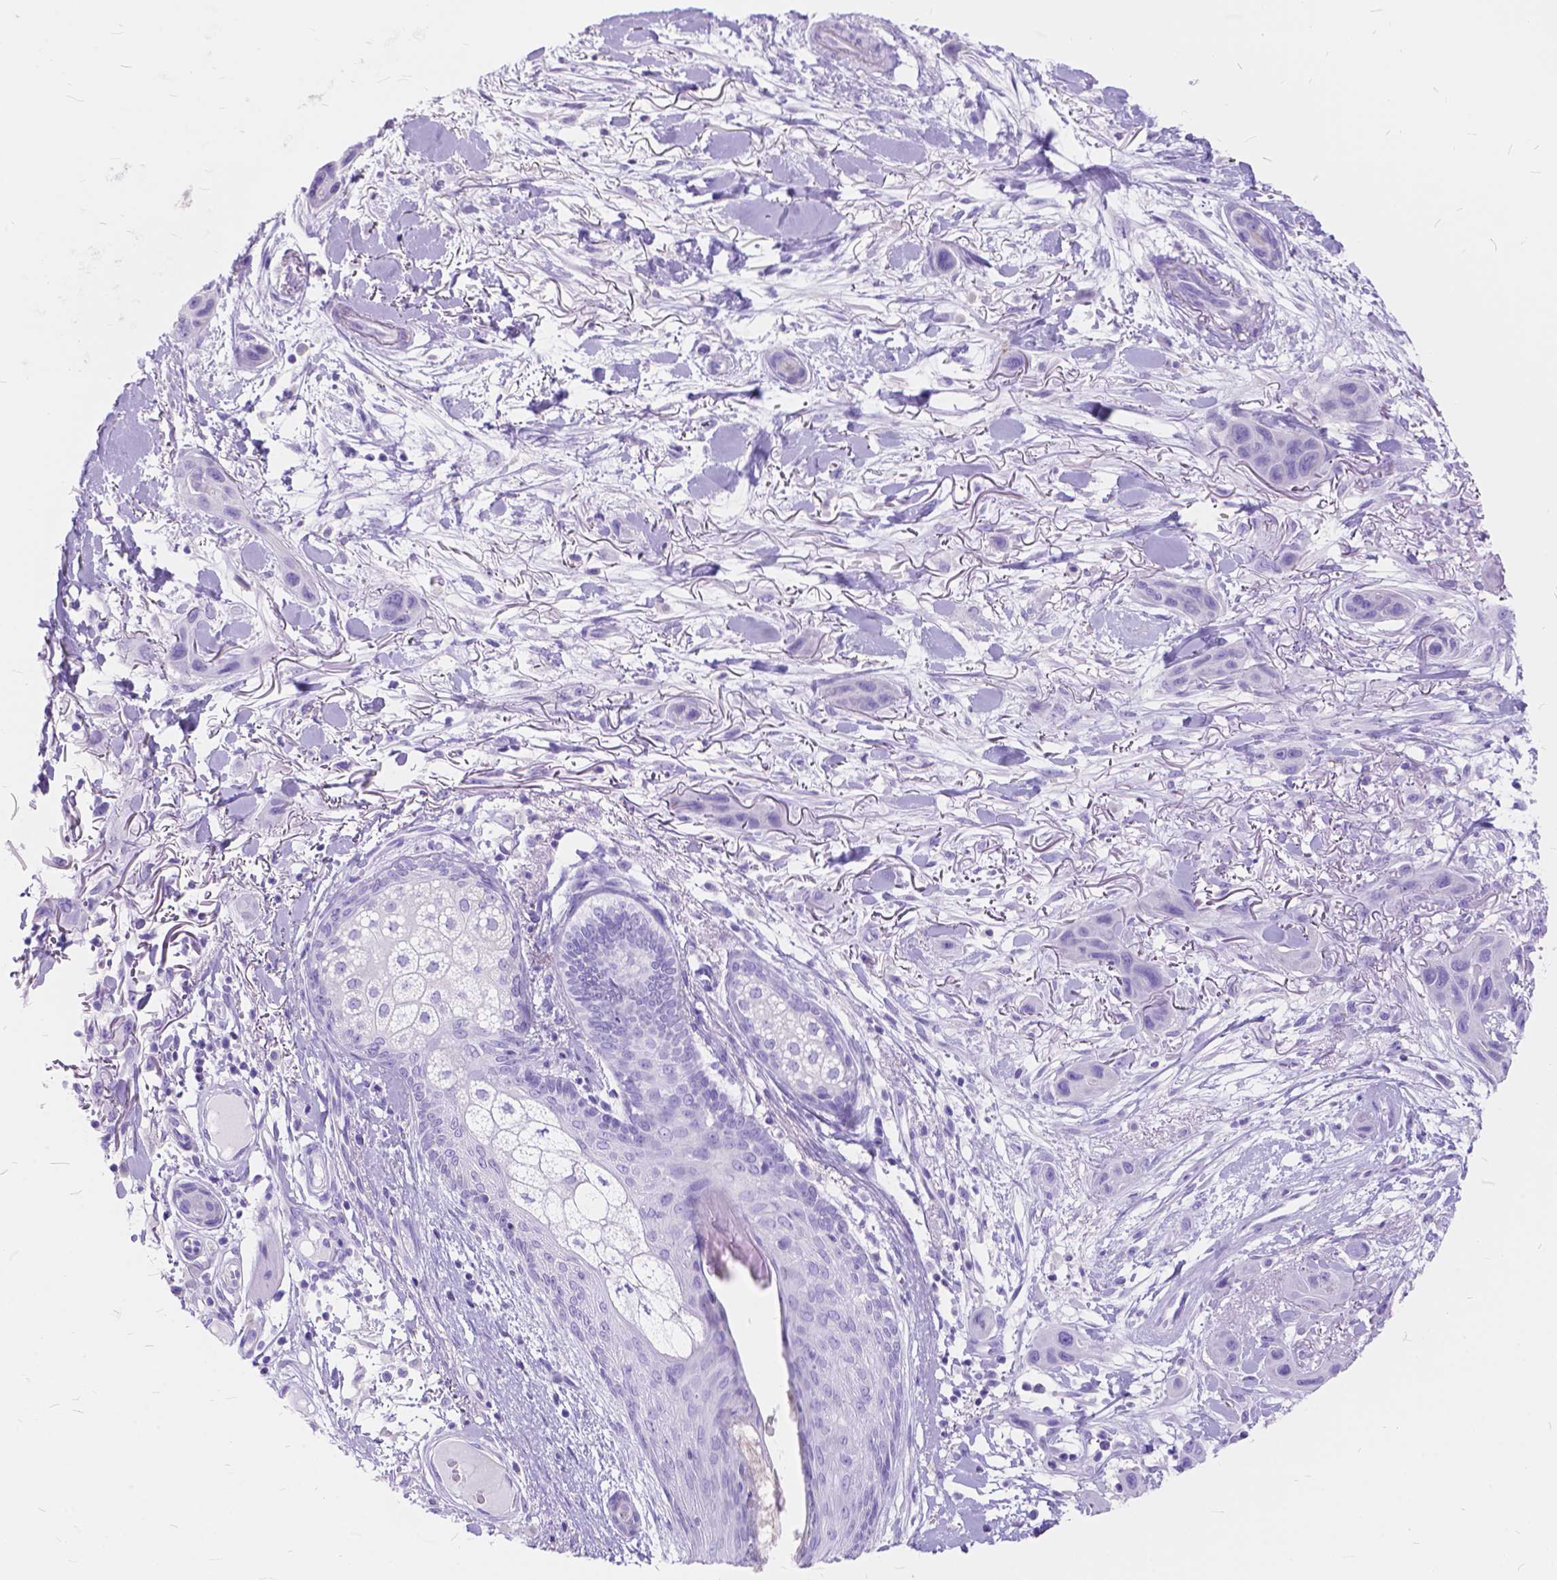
{"staining": {"intensity": "negative", "quantity": "none", "location": "none"}, "tissue": "skin cancer", "cell_type": "Tumor cells", "image_type": "cancer", "snomed": [{"axis": "morphology", "description": "Squamous cell carcinoma, NOS"}, {"axis": "topography", "description": "Skin"}], "caption": "Photomicrograph shows no protein positivity in tumor cells of squamous cell carcinoma (skin) tissue.", "gene": "FOXL2", "patient": {"sex": "male", "age": 79}}